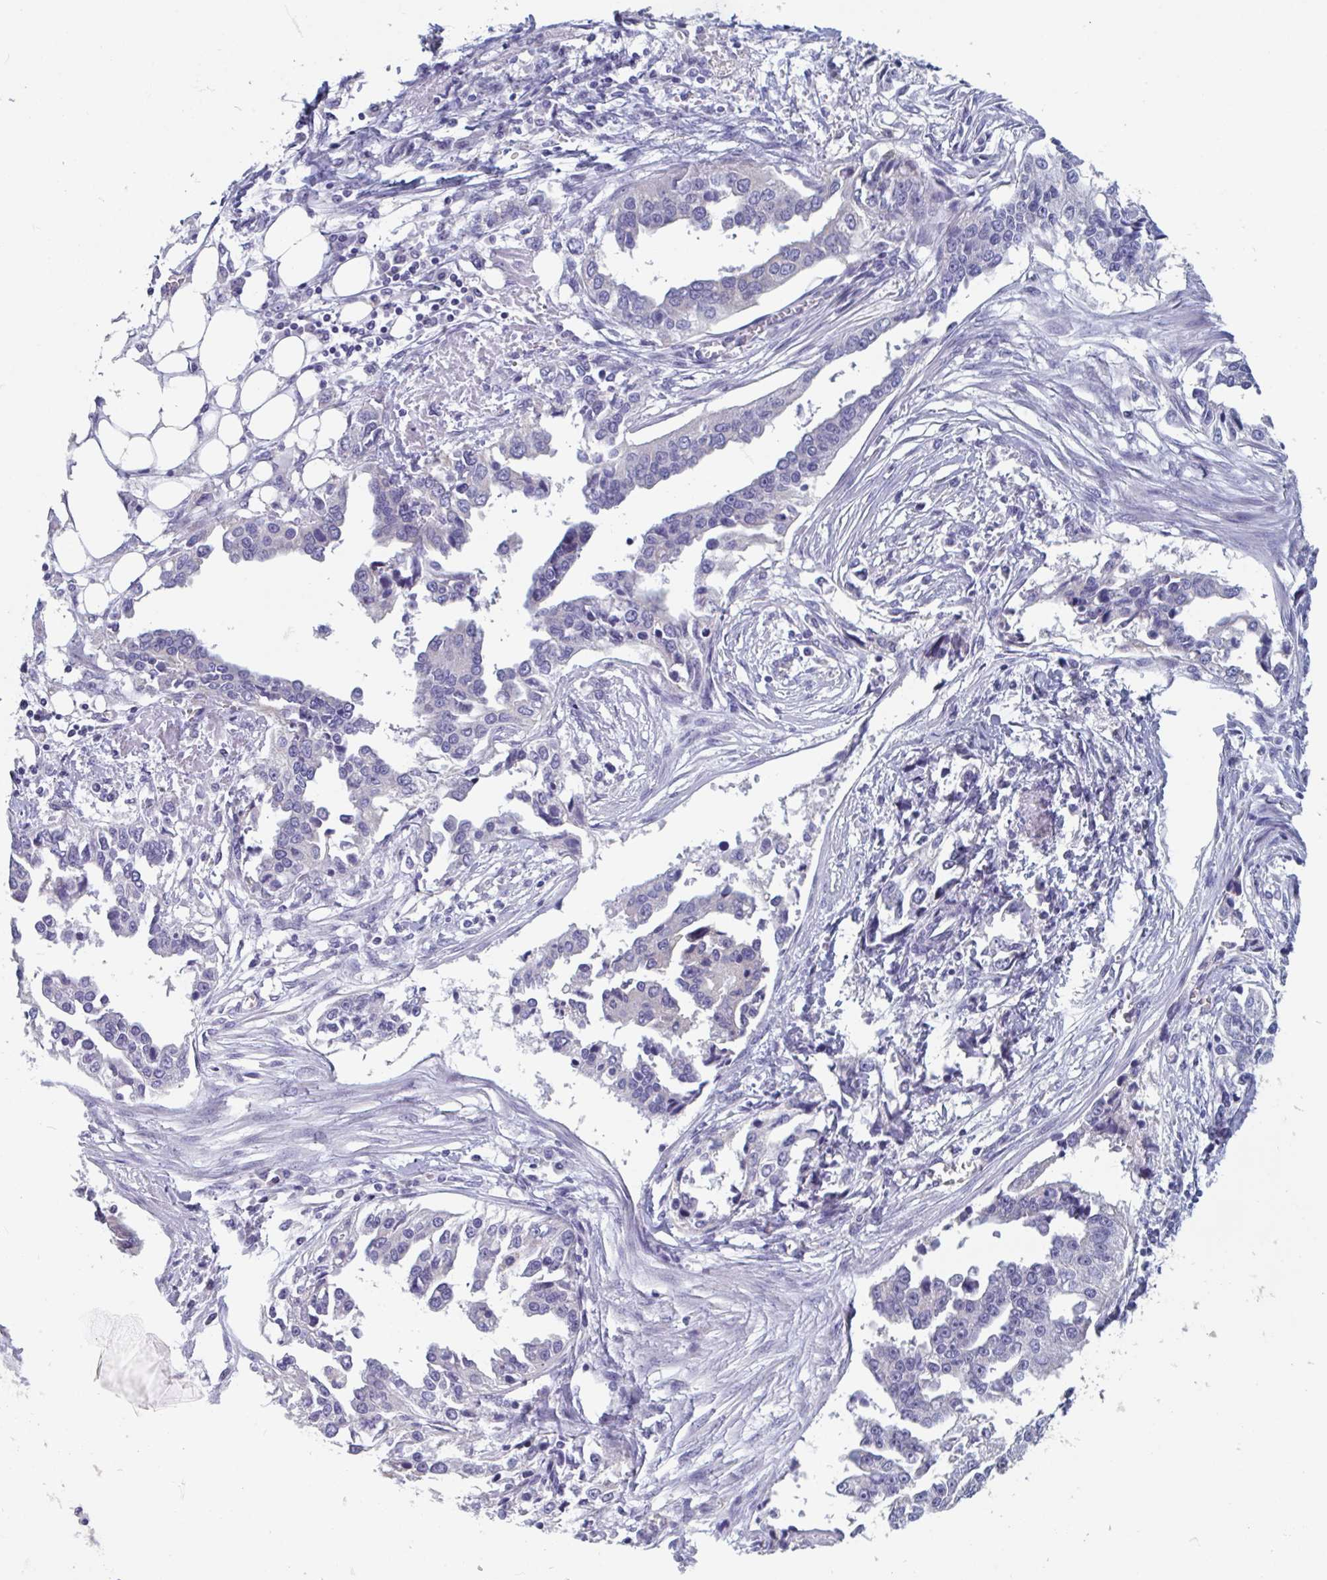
{"staining": {"intensity": "negative", "quantity": "none", "location": "none"}, "tissue": "ovarian cancer", "cell_type": "Tumor cells", "image_type": "cancer", "snomed": [{"axis": "morphology", "description": "Cystadenocarcinoma, serous, NOS"}, {"axis": "topography", "description": "Ovary"}], "caption": "Protein analysis of ovarian cancer (serous cystadenocarcinoma) exhibits no significant positivity in tumor cells.", "gene": "ABHD16A", "patient": {"sex": "female", "age": 75}}